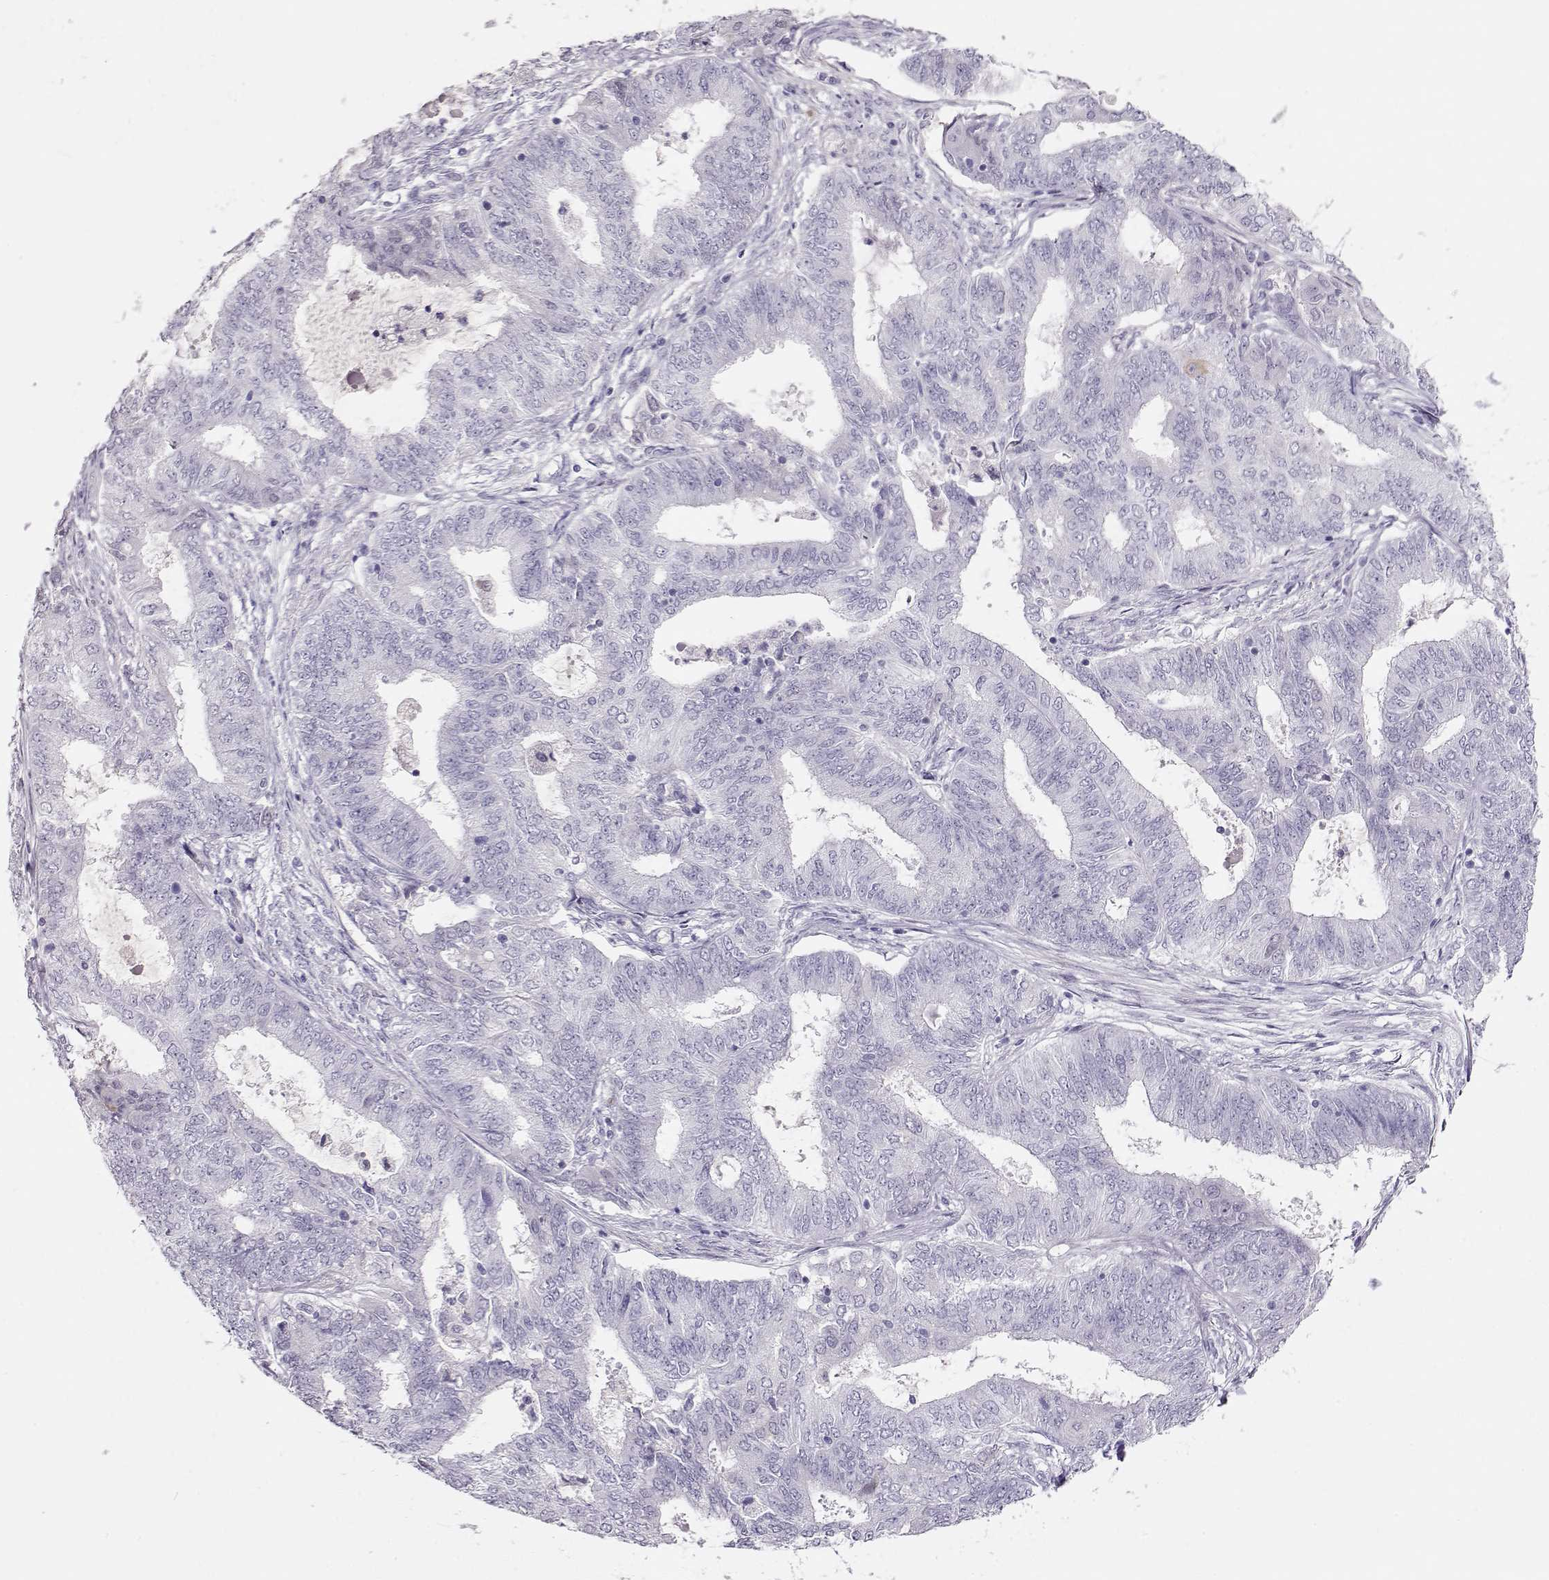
{"staining": {"intensity": "negative", "quantity": "none", "location": "none"}, "tissue": "endometrial cancer", "cell_type": "Tumor cells", "image_type": "cancer", "snomed": [{"axis": "morphology", "description": "Adenocarcinoma, NOS"}, {"axis": "topography", "description": "Endometrium"}], "caption": "The image demonstrates no staining of tumor cells in endometrial cancer (adenocarcinoma).", "gene": "RBM44", "patient": {"sex": "female", "age": 62}}